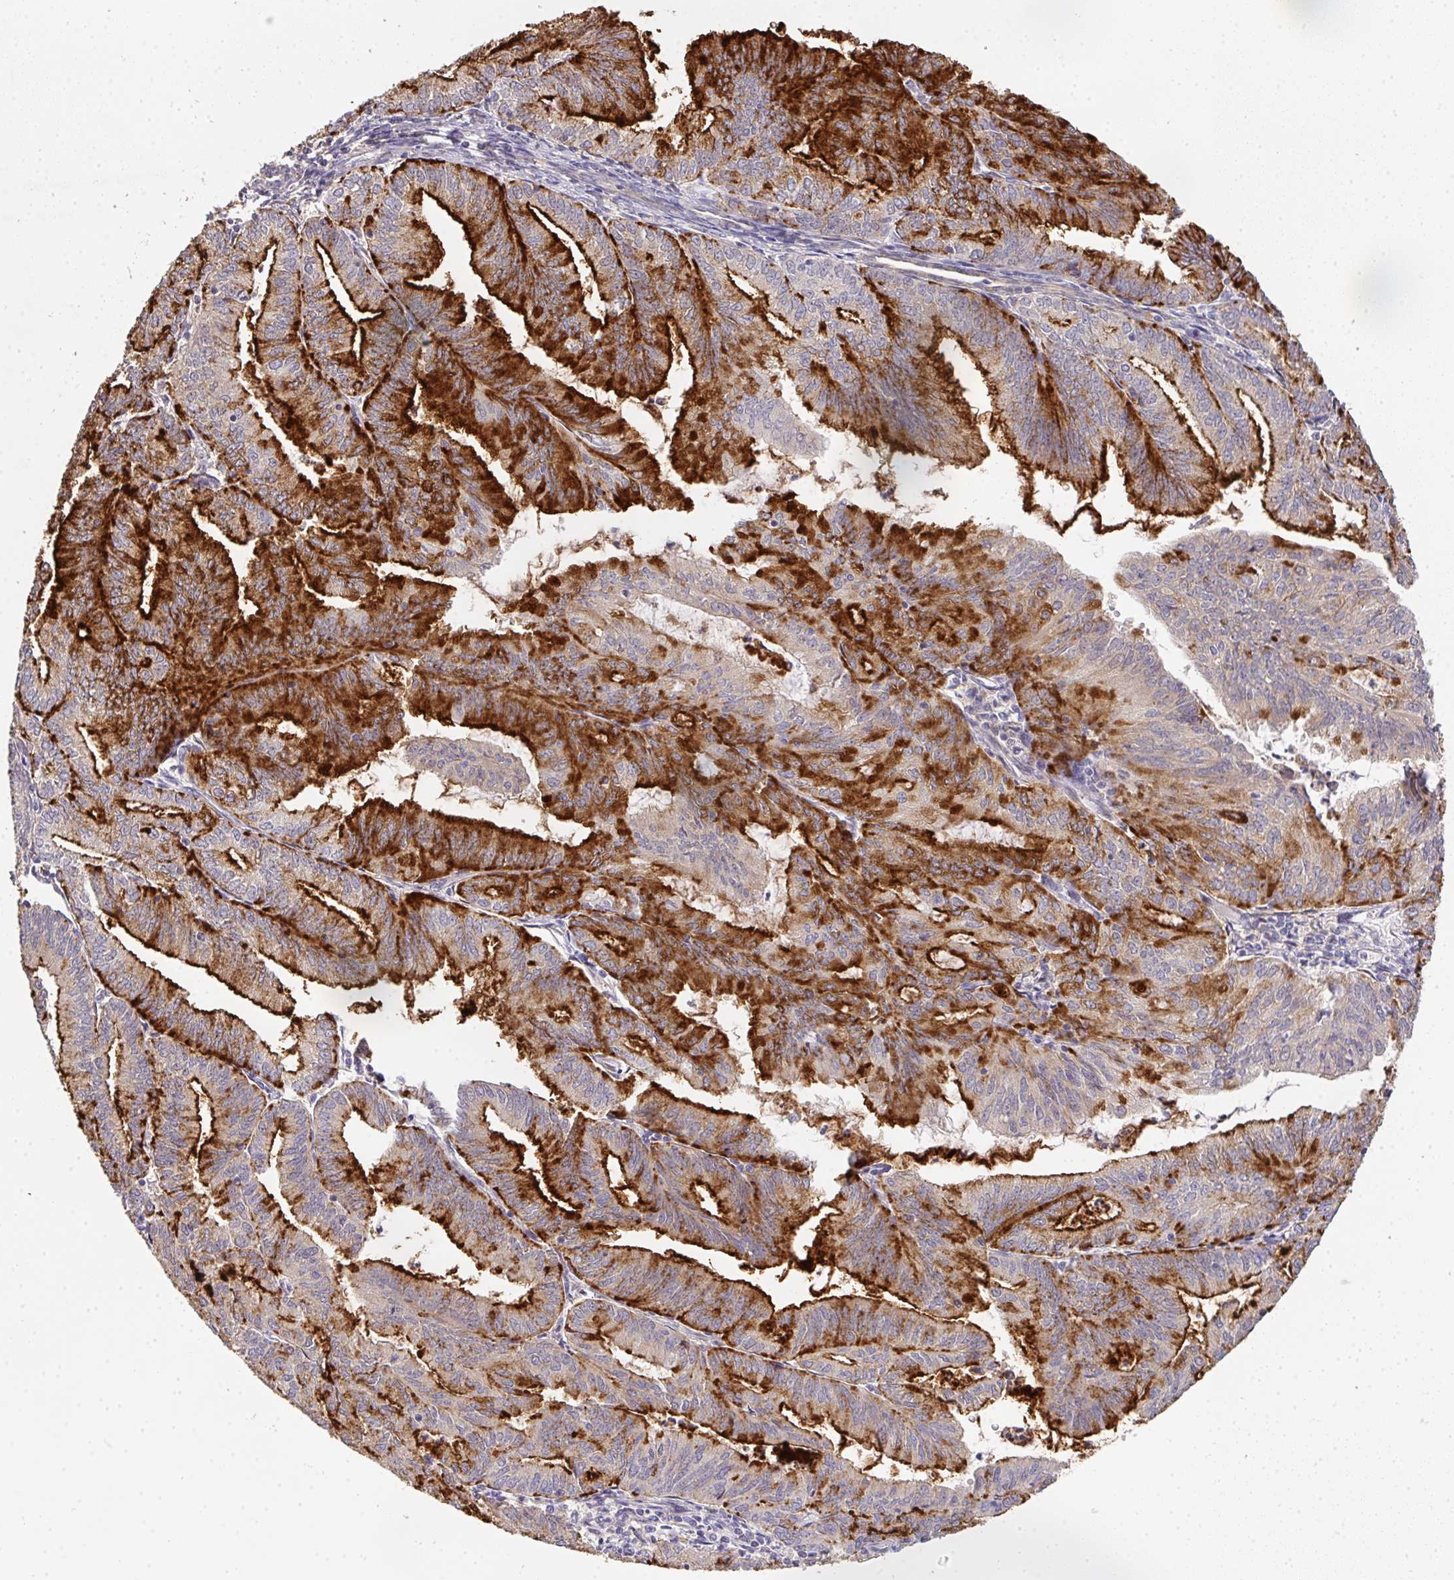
{"staining": {"intensity": "strong", "quantity": ">75%", "location": "cytoplasmic/membranous"}, "tissue": "endometrial cancer", "cell_type": "Tumor cells", "image_type": "cancer", "snomed": [{"axis": "morphology", "description": "Adenocarcinoma, NOS"}, {"axis": "topography", "description": "Endometrium"}], "caption": "Immunohistochemical staining of endometrial adenocarcinoma shows strong cytoplasmic/membranous protein expression in approximately >75% of tumor cells.", "gene": "EEF1AKMT1", "patient": {"sex": "female", "age": 70}}